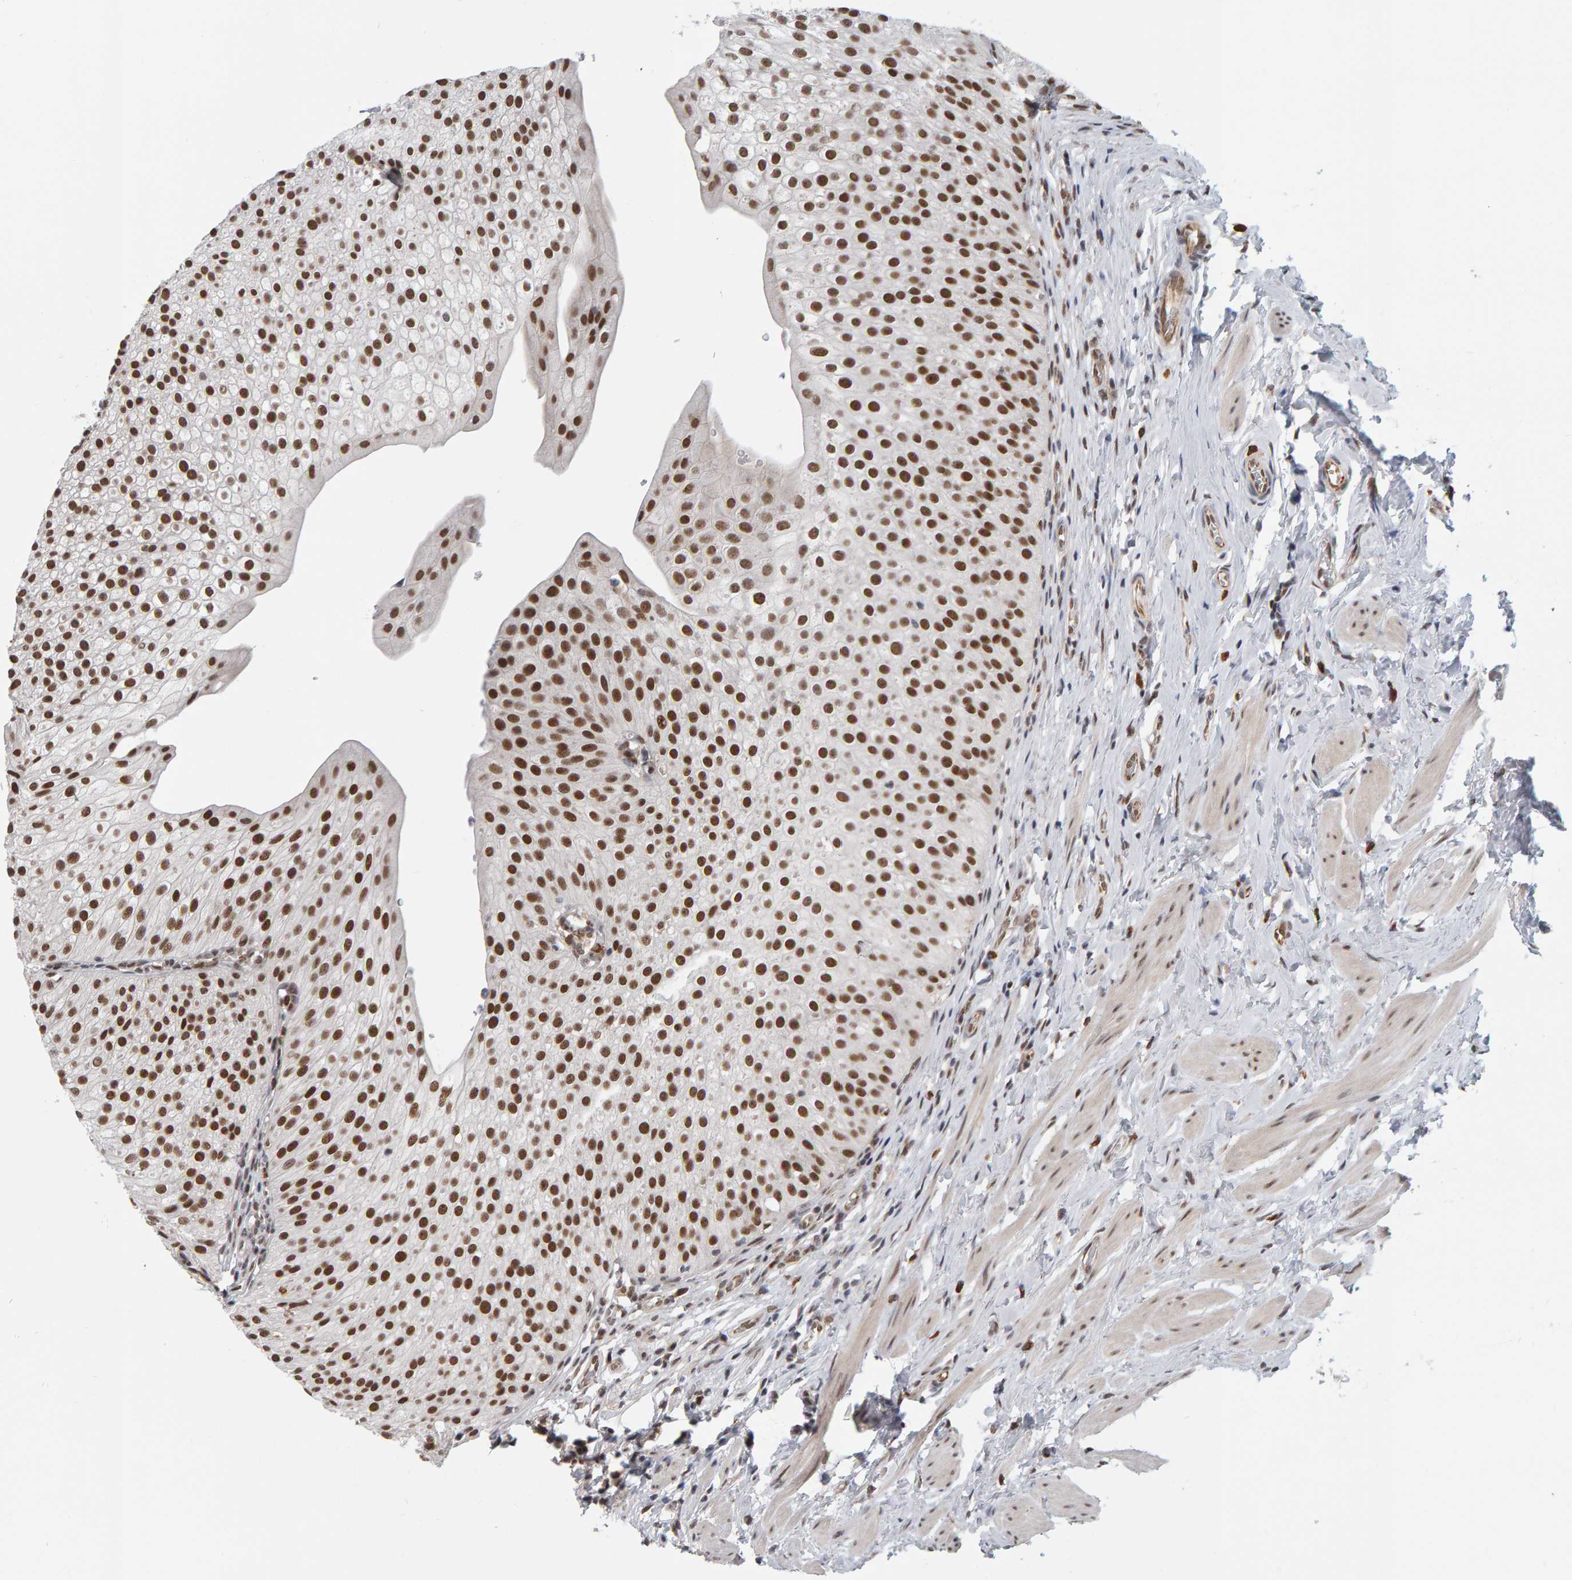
{"staining": {"intensity": "strong", "quantity": ">75%", "location": "nuclear"}, "tissue": "urothelial cancer", "cell_type": "Tumor cells", "image_type": "cancer", "snomed": [{"axis": "morphology", "description": "Normal tissue, NOS"}, {"axis": "morphology", "description": "Urothelial carcinoma, Low grade"}, {"axis": "topography", "description": "Smooth muscle"}, {"axis": "topography", "description": "Urinary bladder"}], "caption": "Tumor cells demonstrate high levels of strong nuclear positivity in about >75% of cells in low-grade urothelial carcinoma.", "gene": "ATF7IP", "patient": {"sex": "male", "age": 60}}